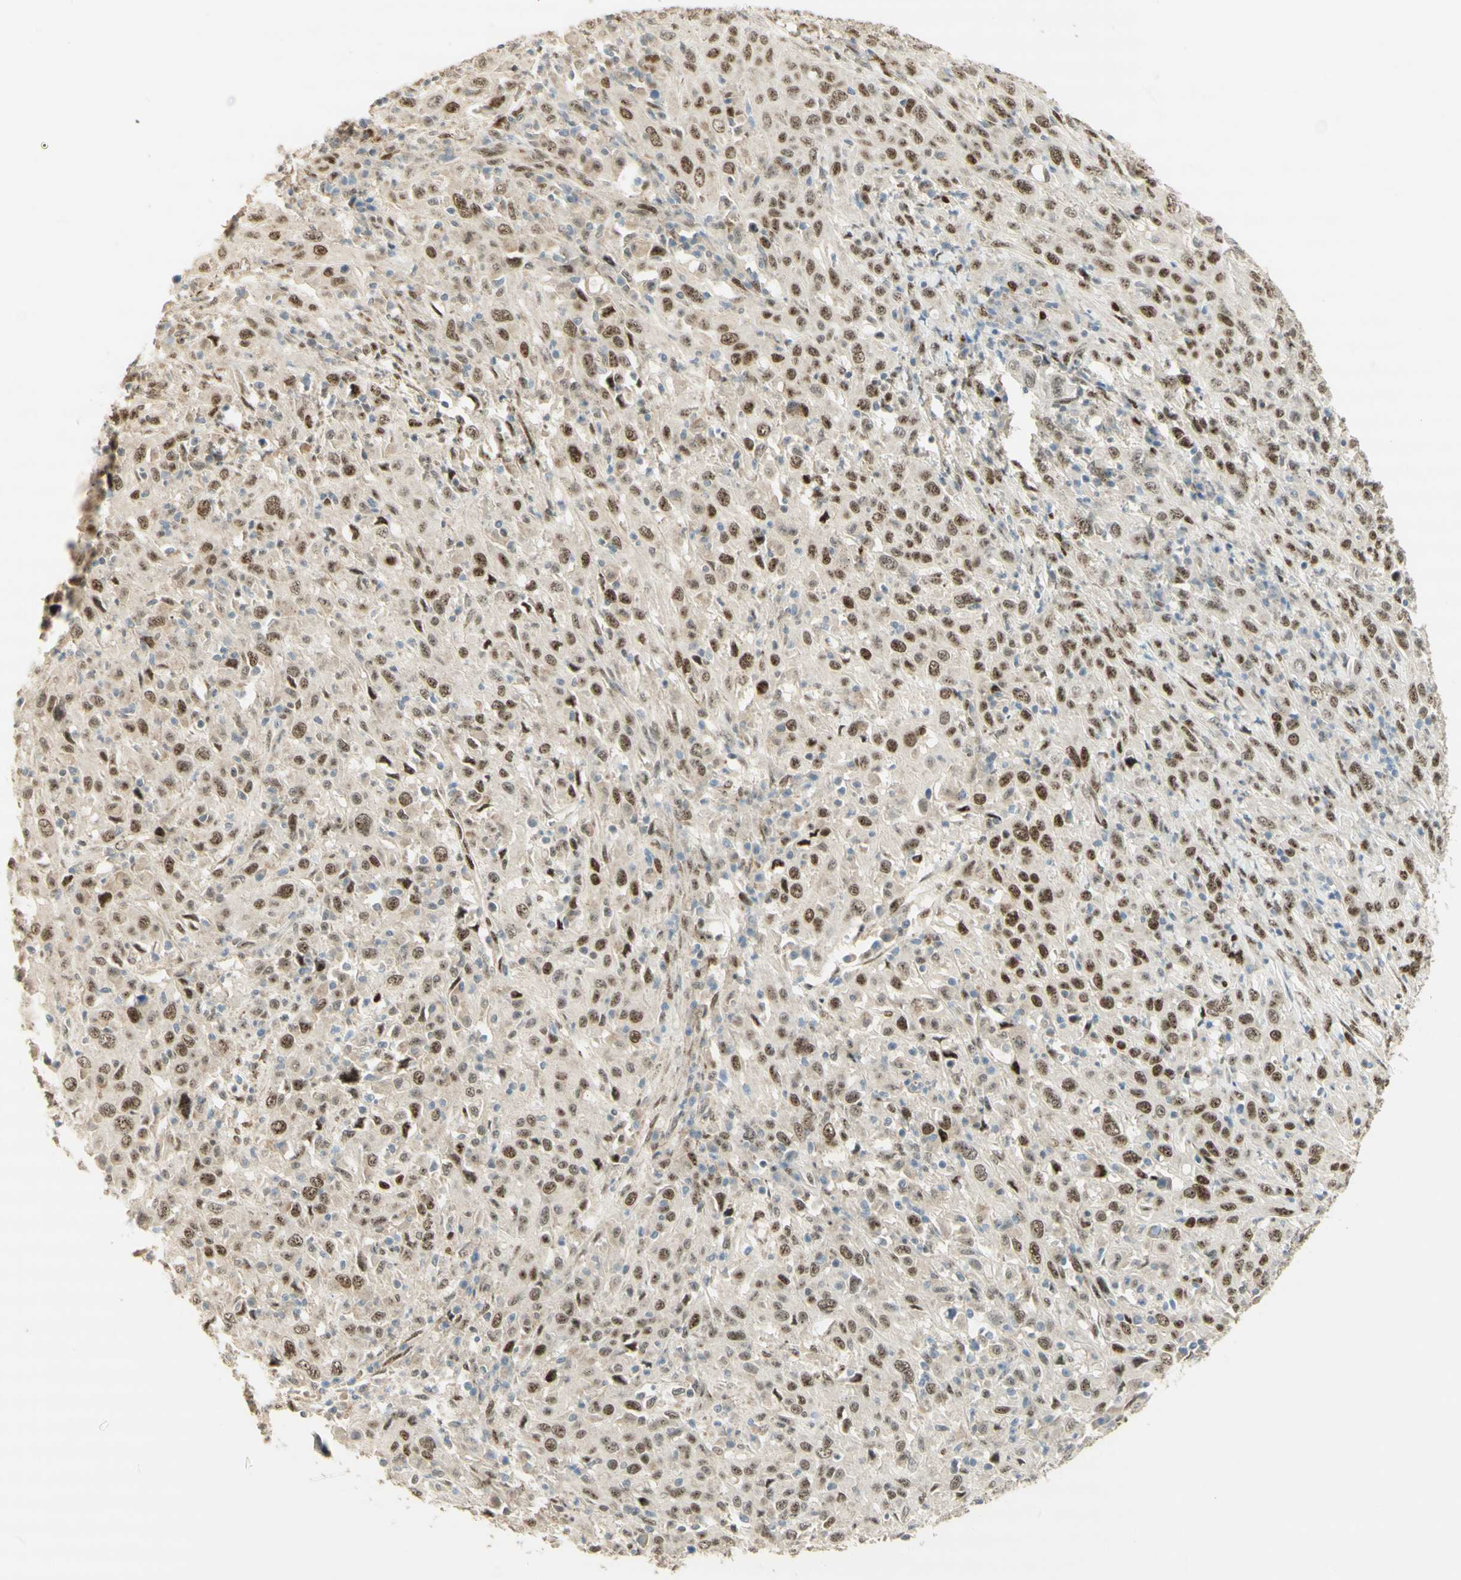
{"staining": {"intensity": "moderate", "quantity": ">75%", "location": "nuclear"}, "tissue": "cervical cancer", "cell_type": "Tumor cells", "image_type": "cancer", "snomed": [{"axis": "morphology", "description": "Squamous cell carcinoma, NOS"}, {"axis": "topography", "description": "Cervix"}], "caption": "There is medium levels of moderate nuclear expression in tumor cells of squamous cell carcinoma (cervical), as demonstrated by immunohistochemical staining (brown color).", "gene": "FOXP1", "patient": {"sex": "female", "age": 46}}